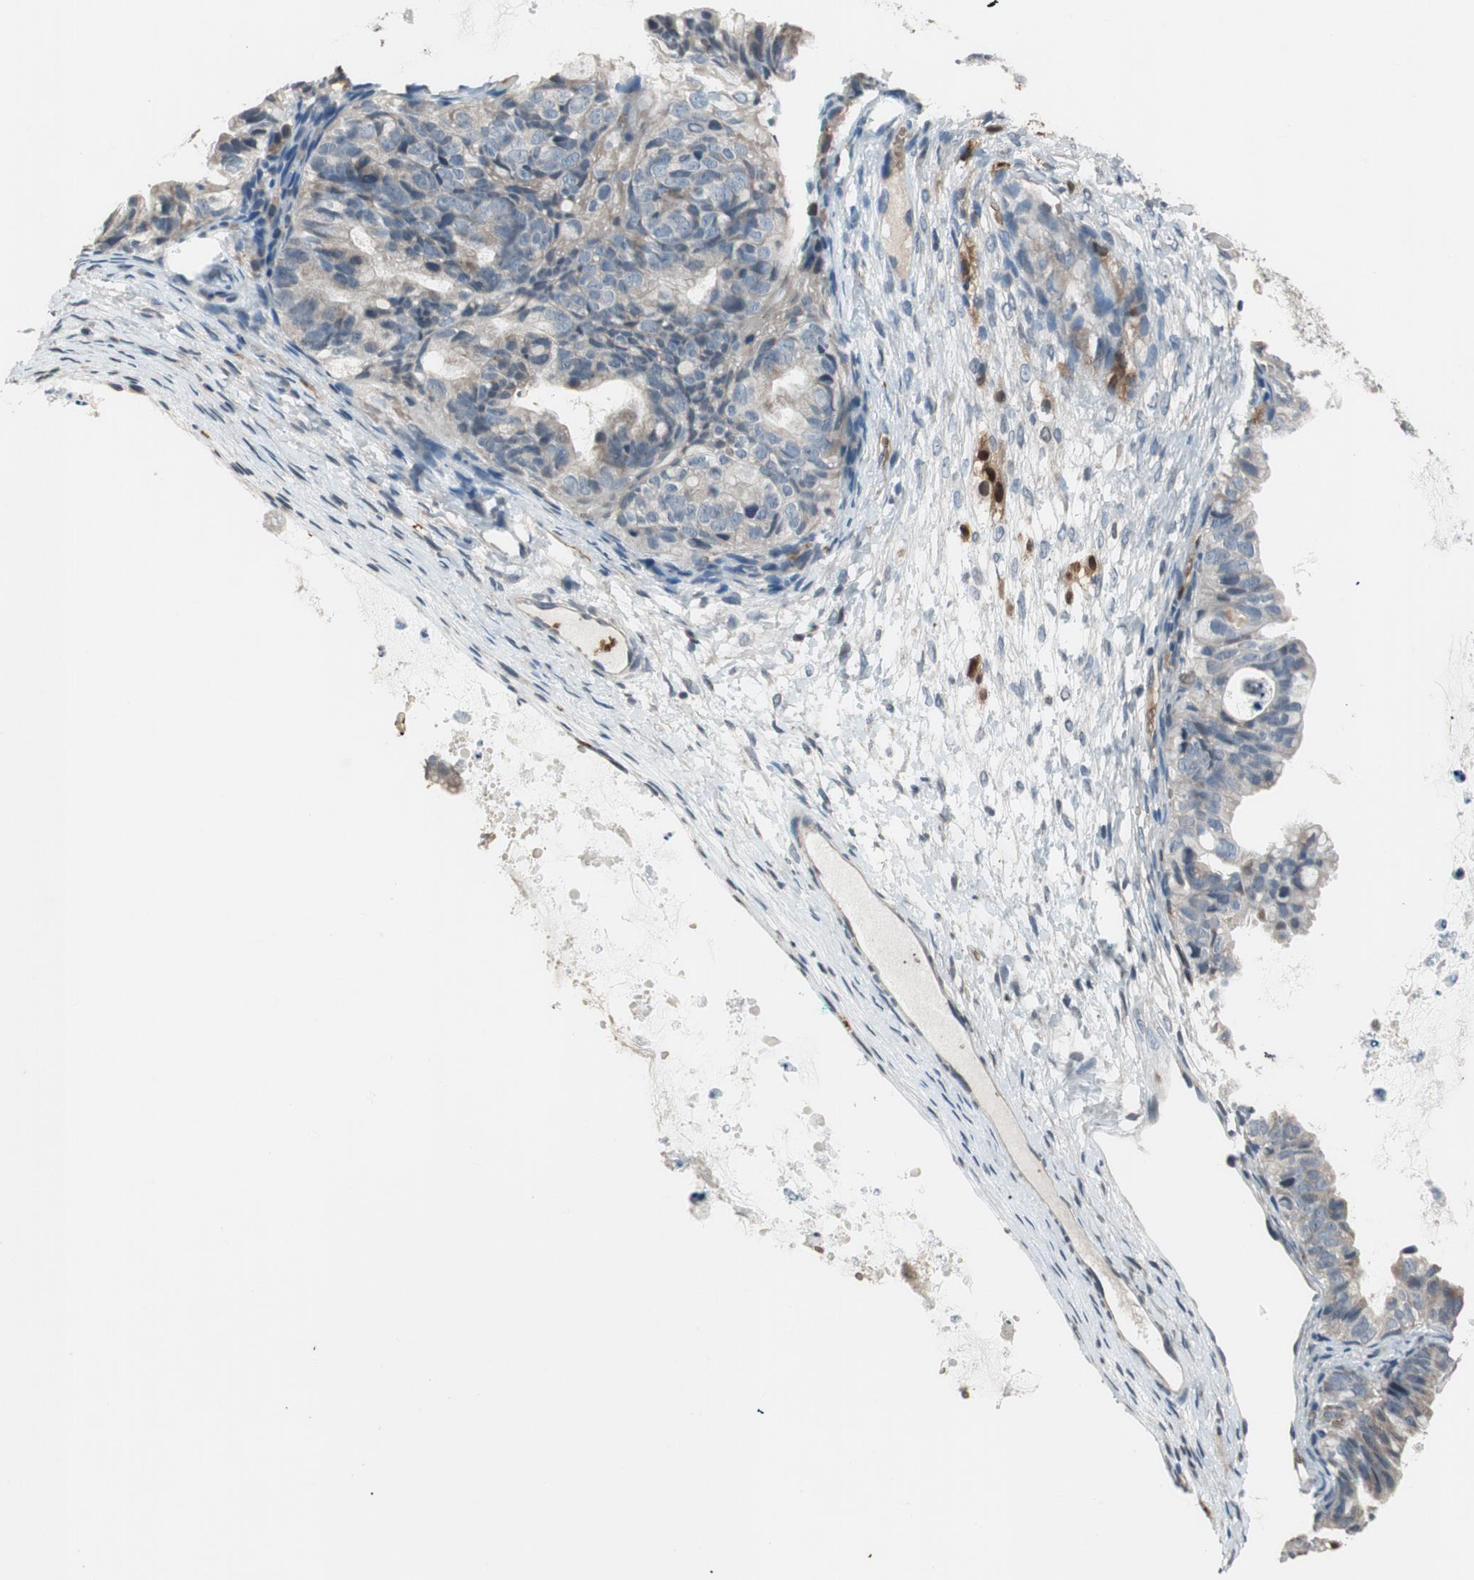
{"staining": {"intensity": "weak", "quantity": "<25%", "location": "cytoplasmic/membranous"}, "tissue": "ovarian cancer", "cell_type": "Tumor cells", "image_type": "cancer", "snomed": [{"axis": "morphology", "description": "Cystadenocarcinoma, mucinous, NOS"}, {"axis": "topography", "description": "Ovary"}], "caption": "DAB immunohistochemical staining of ovarian cancer reveals no significant expression in tumor cells. (DAB (3,3'-diaminobenzidine) immunohistochemistry visualized using brightfield microscopy, high magnification).", "gene": "GYPC", "patient": {"sex": "female", "age": 36}}